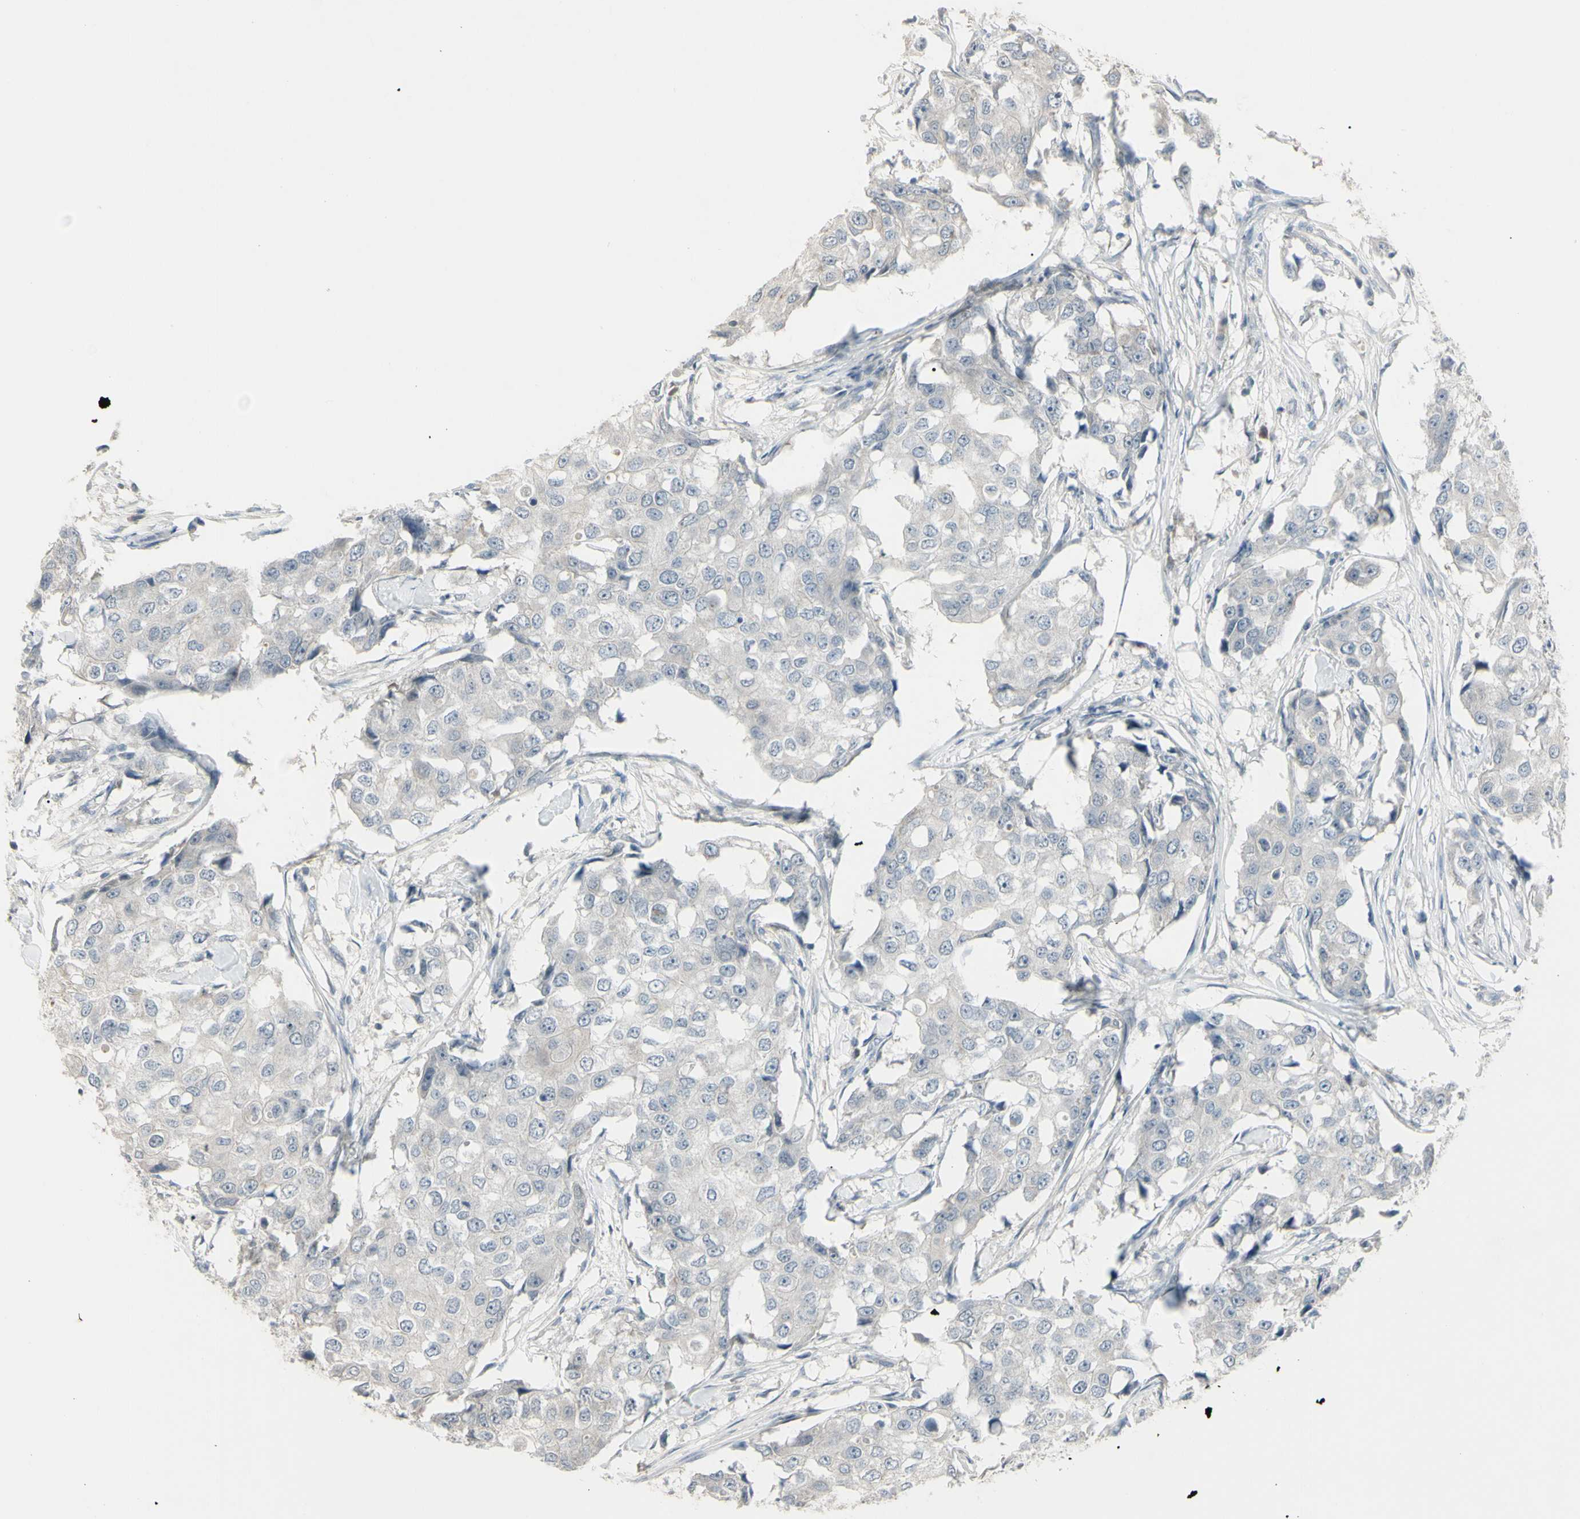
{"staining": {"intensity": "negative", "quantity": "none", "location": "none"}, "tissue": "breast cancer", "cell_type": "Tumor cells", "image_type": "cancer", "snomed": [{"axis": "morphology", "description": "Duct carcinoma"}, {"axis": "topography", "description": "Breast"}], "caption": "DAB immunohistochemical staining of human breast cancer displays no significant staining in tumor cells. The staining is performed using DAB (3,3'-diaminobenzidine) brown chromogen with nuclei counter-stained in using hematoxylin.", "gene": "PIAS4", "patient": {"sex": "female", "age": 27}}